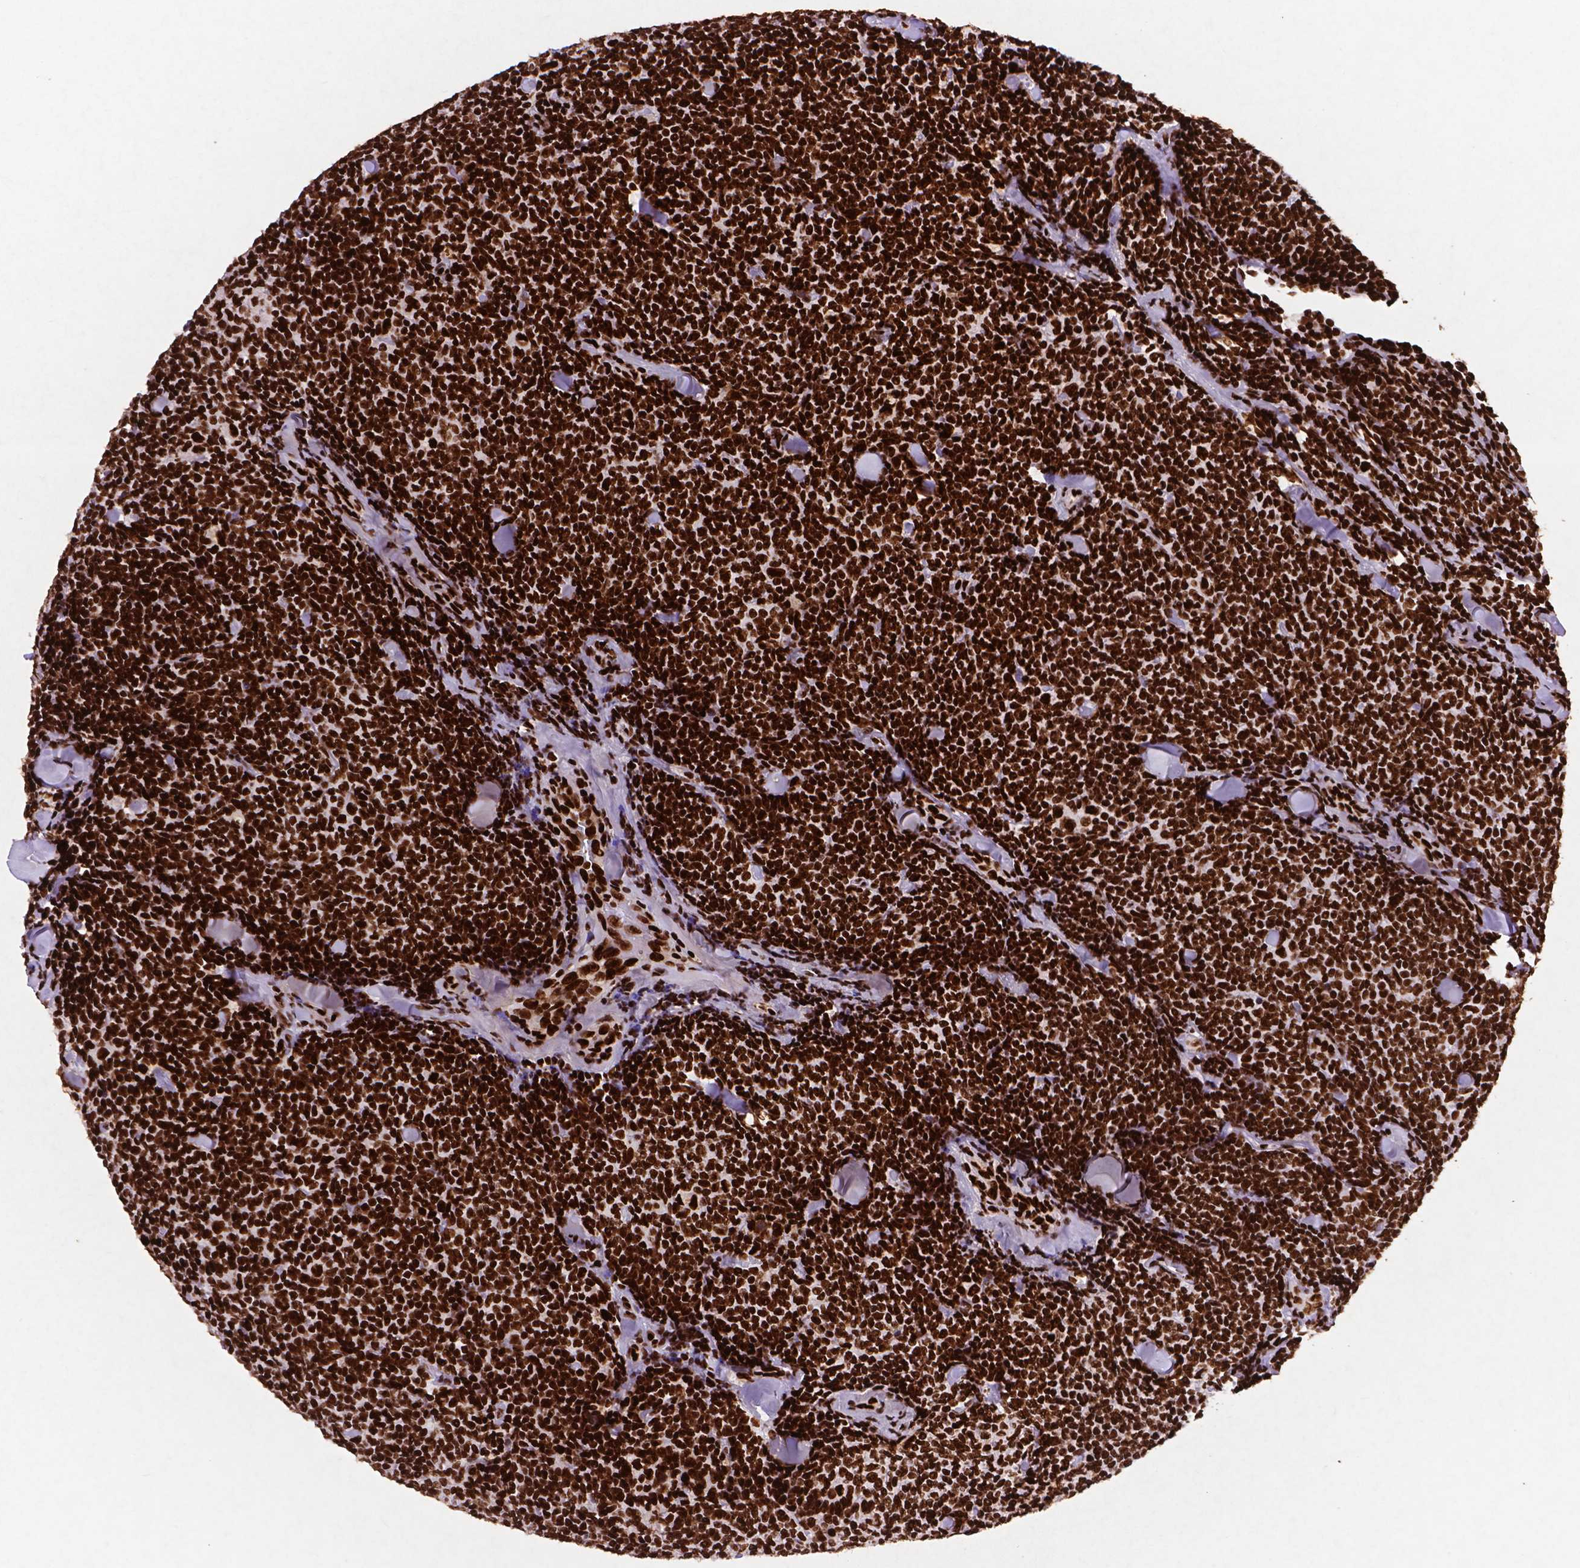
{"staining": {"intensity": "strong", "quantity": ">75%", "location": "nuclear"}, "tissue": "lymphoma", "cell_type": "Tumor cells", "image_type": "cancer", "snomed": [{"axis": "morphology", "description": "Malignant lymphoma, non-Hodgkin's type, Low grade"}, {"axis": "topography", "description": "Lymph node"}], "caption": "A high amount of strong nuclear staining is appreciated in approximately >75% of tumor cells in lymphoma tissue.", "gene": "CITED2", "patient": {"sex": "female", "age": 56}}